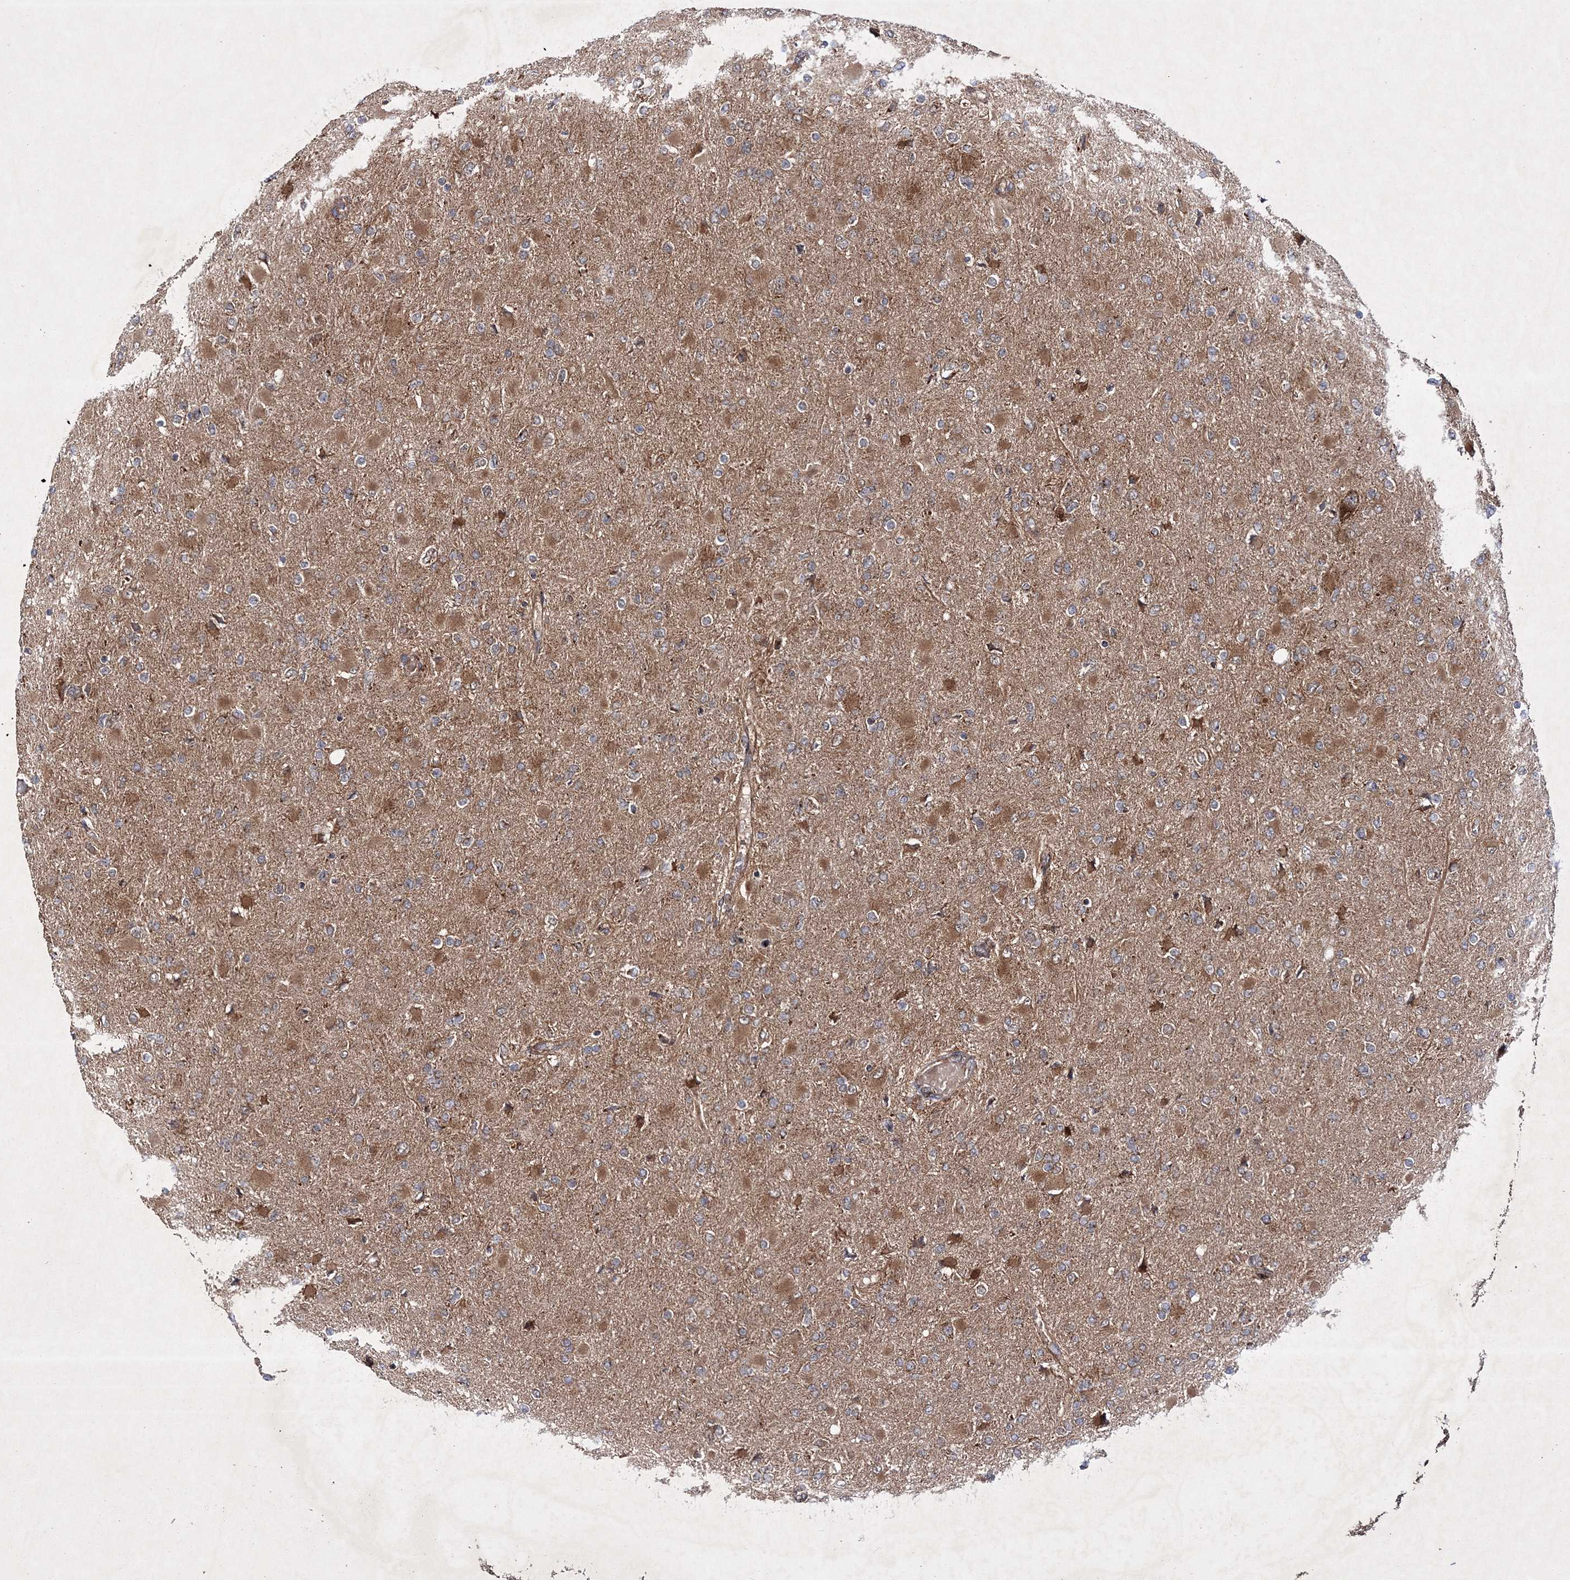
{"staining": {"intensity": "moderate", "quantity": "<25%", "location": "cytoplasmic/membranous"}, "tissue": "glioma", "cell_type": "Tumor cells", "image_type": "cancer", "snomed": [{"axis": "morphology", "description": "Glioma, malignant, High grade"}, {"axis": "topography", "description": "Cerebral cortex"}], "caption": "A micrograph of human glioma stained for a protein reveals moderate cytoplasmic/membranous brown staining in tumor cells.", "gene": "SCRN3", "patient": {"sex": "female", "age": 36}}